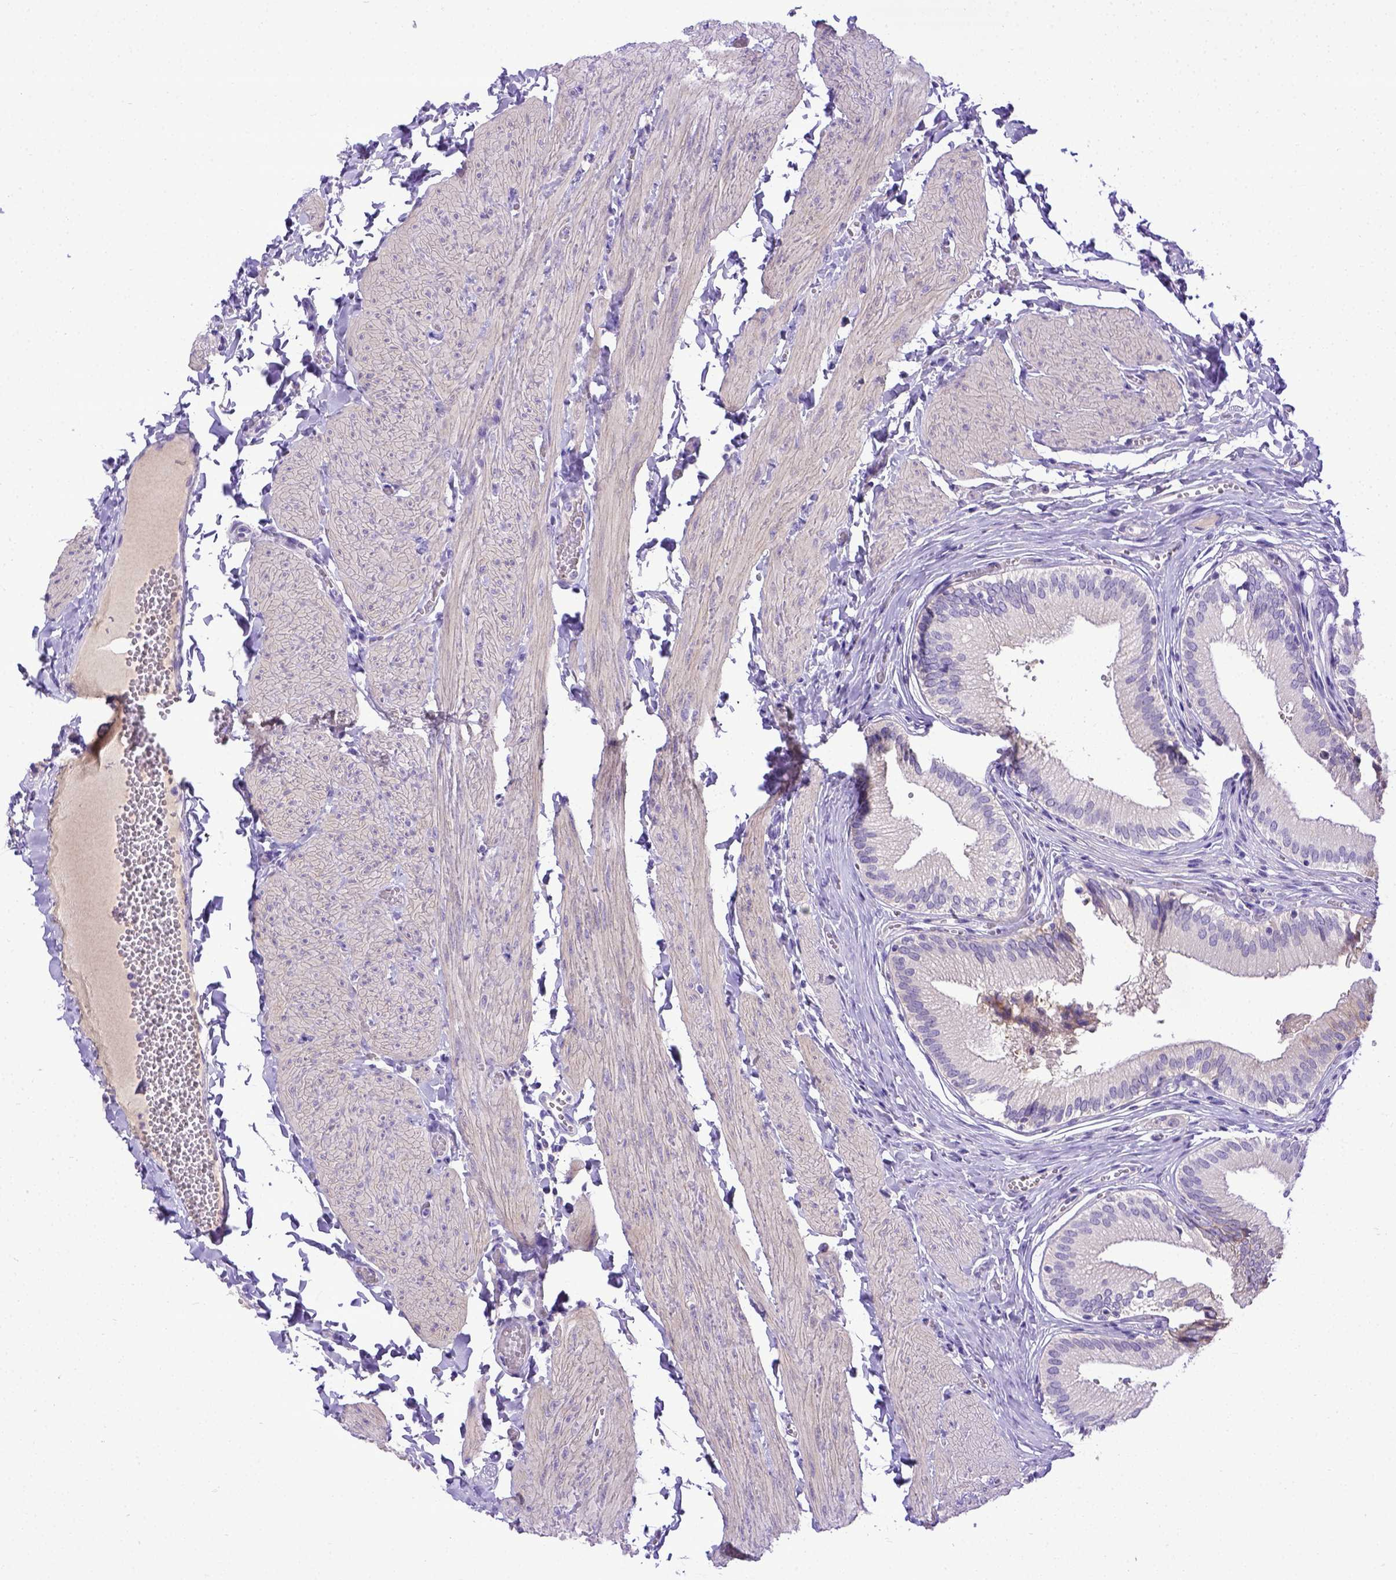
{"staining": {"intensity": "moderate", "quantity": "<25%", "location": "cytoplasmic/membranous"}, "tissue": "gallbladder", "cell_type": "Glandular cells", "image_type": "normal", "snomed": [{"axis": "morphology", "description": "Normal tissue, NOS"}, {"axis": "topography", "description": "Gallbladder"}, {"axis": "topography", "description": "Peripheral nerve tissue"}], "caption": "This micrograph demonstrates immunohistochemistry staining of benign human gallbladder, with low moderate cytoplasmic/membranous expression in about <25% of glandular cells.", "gene": "BTN1A1", "patient": {"sex": "male", "age": 17}}